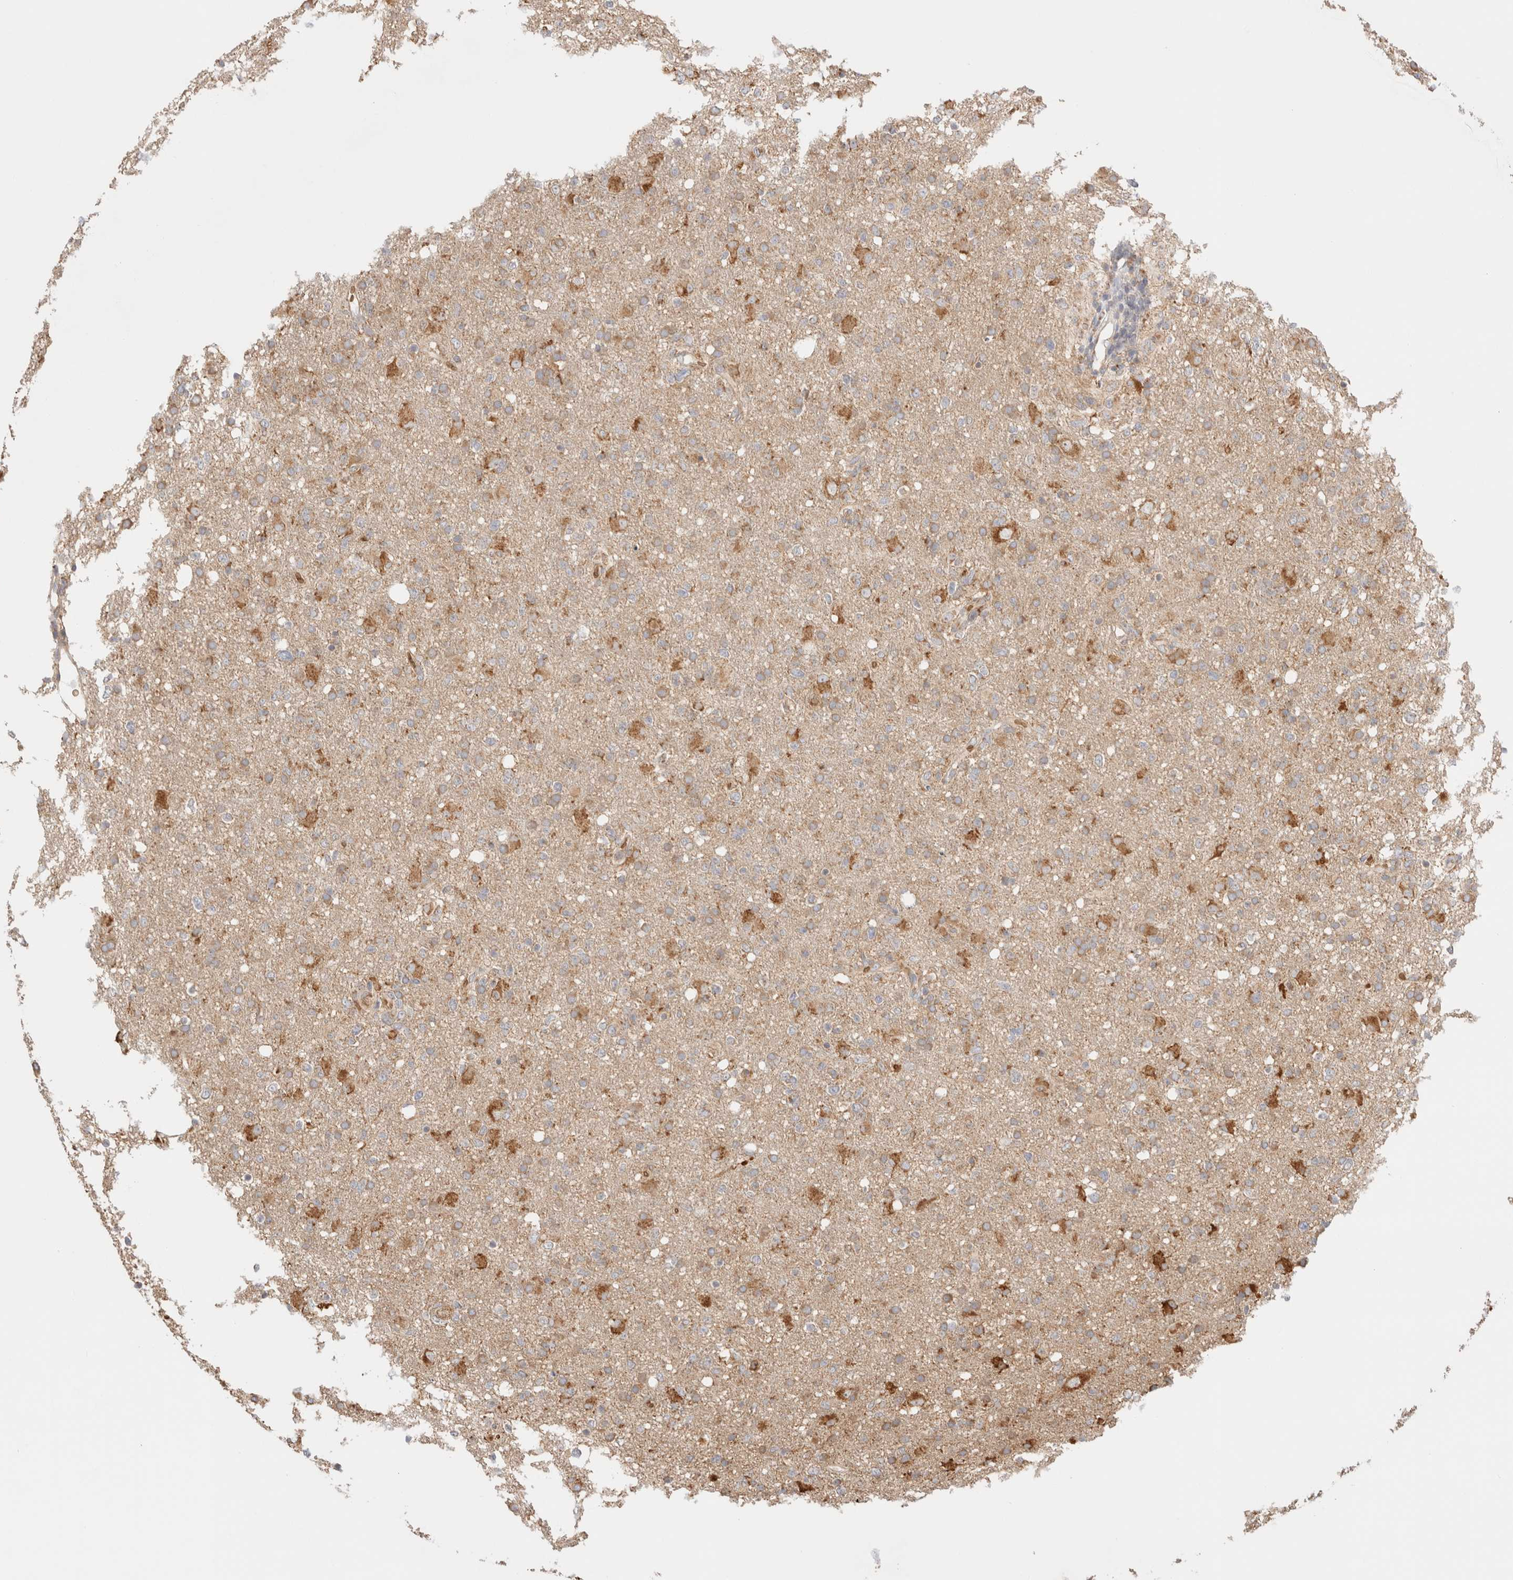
{"staining": {"intensity": "moderate", "quantity": "<25%", "location": "cytoplasmic/membranous"}, "tissue": "glioma", "cell_type": "Tumor cells", "image_type": "cancer", "snomed": [{"axis": "morphology", "description": "Glioma, malignant, High grade"}, {"axis": "topography", "description": "Brain"}], "caption": "An IHC micrograph of tumor tissue is shown. Protein staining in brown labels moderate cytoplasmic/membranous positivity in malignant high-grade glioma within tumor cells.", "gene": "UTS2B", "patient": {"sex": "female", "age": 57}}